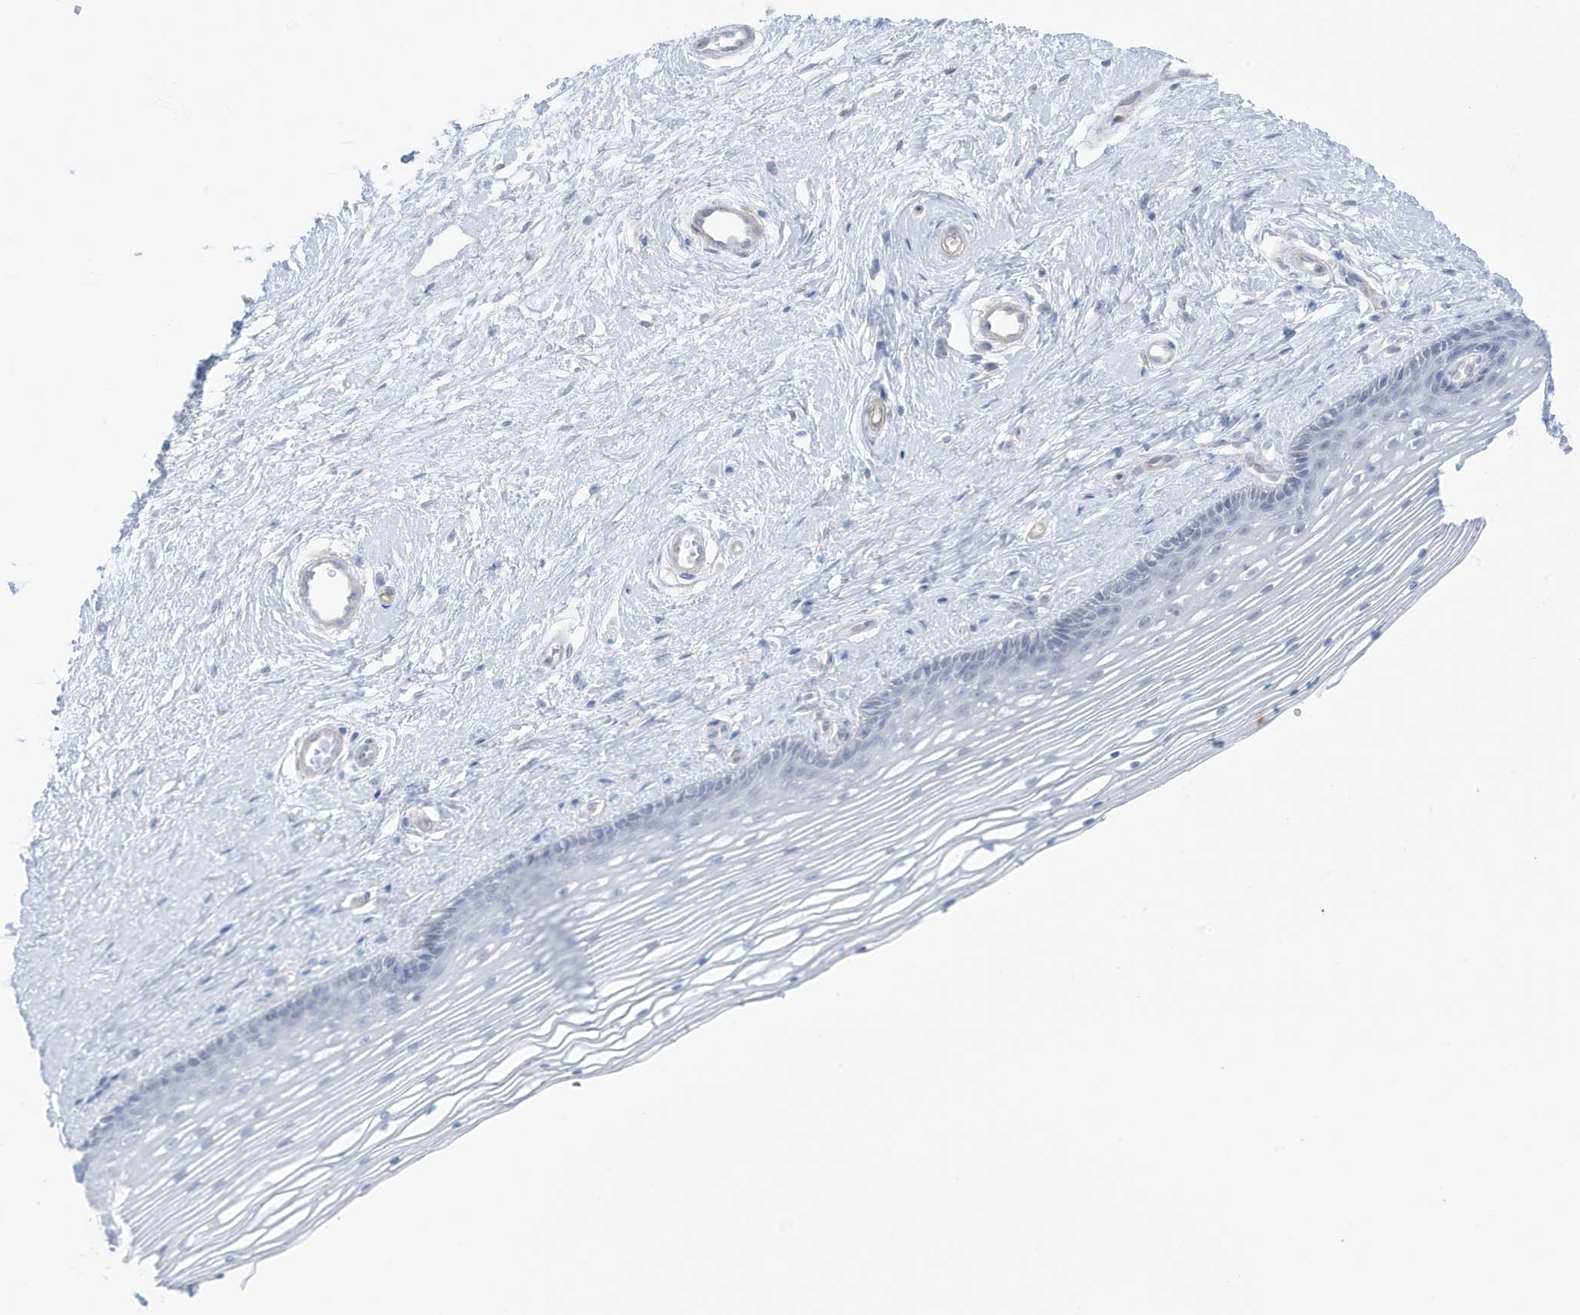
{"staining": {"intensity": "negative", "quantity": "none", "location": "none"}, "tissue": "vagina", "cell_type": "Squamous epithelial cells", "image_type": "normal", "snomed": [{"axis": "morphology", "description": "Normal tissue, NOS"}, {"axis": "topography", "description": "Vagina"}], "caption": "A photomicrograph of human vagina is negative for staining in squamous epithelial cells.", "gene": "CHCHD4", "patient": {"sex": "female", "age": 46}}